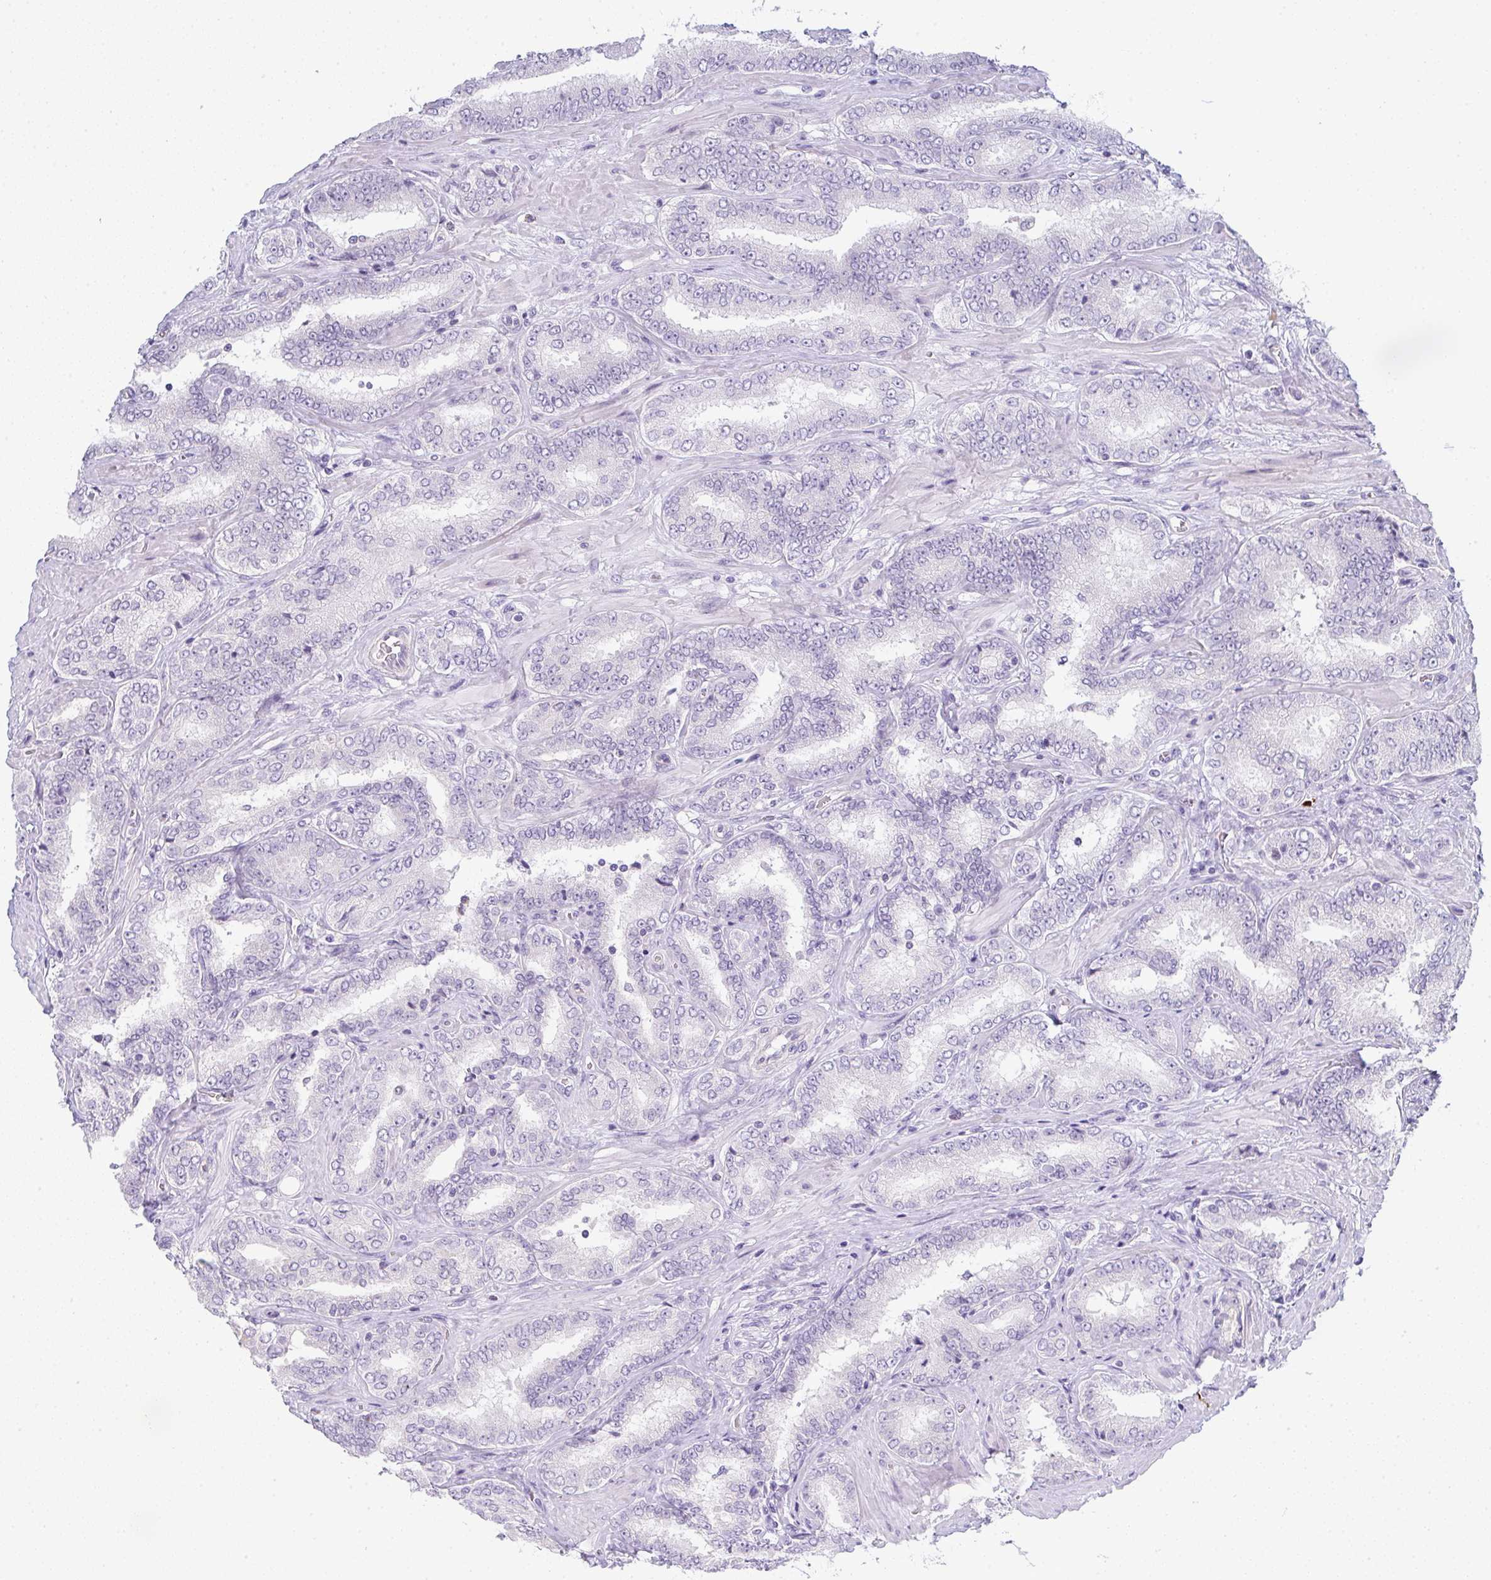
{"staining": {"intensity": "negative", "quantity": "none", "location": "none"}, "tissue": "prostate cancer", "cell_type": "Tumor cells", "image_type": "cancer", "snomed": [{"axis": "morphology", "description": "Adenocarcinoma, High grade"}, {"axis": "topography", "description": "Prostate"}], "caption": "Human prostate cancer (high-grade adenocarcinoma) stained for a protein using immunohistochemistry (IHC) displays no positivity in tumor cells.", "gene": "CACNA1S", "patient": {"sex": "male", "age": 72}}